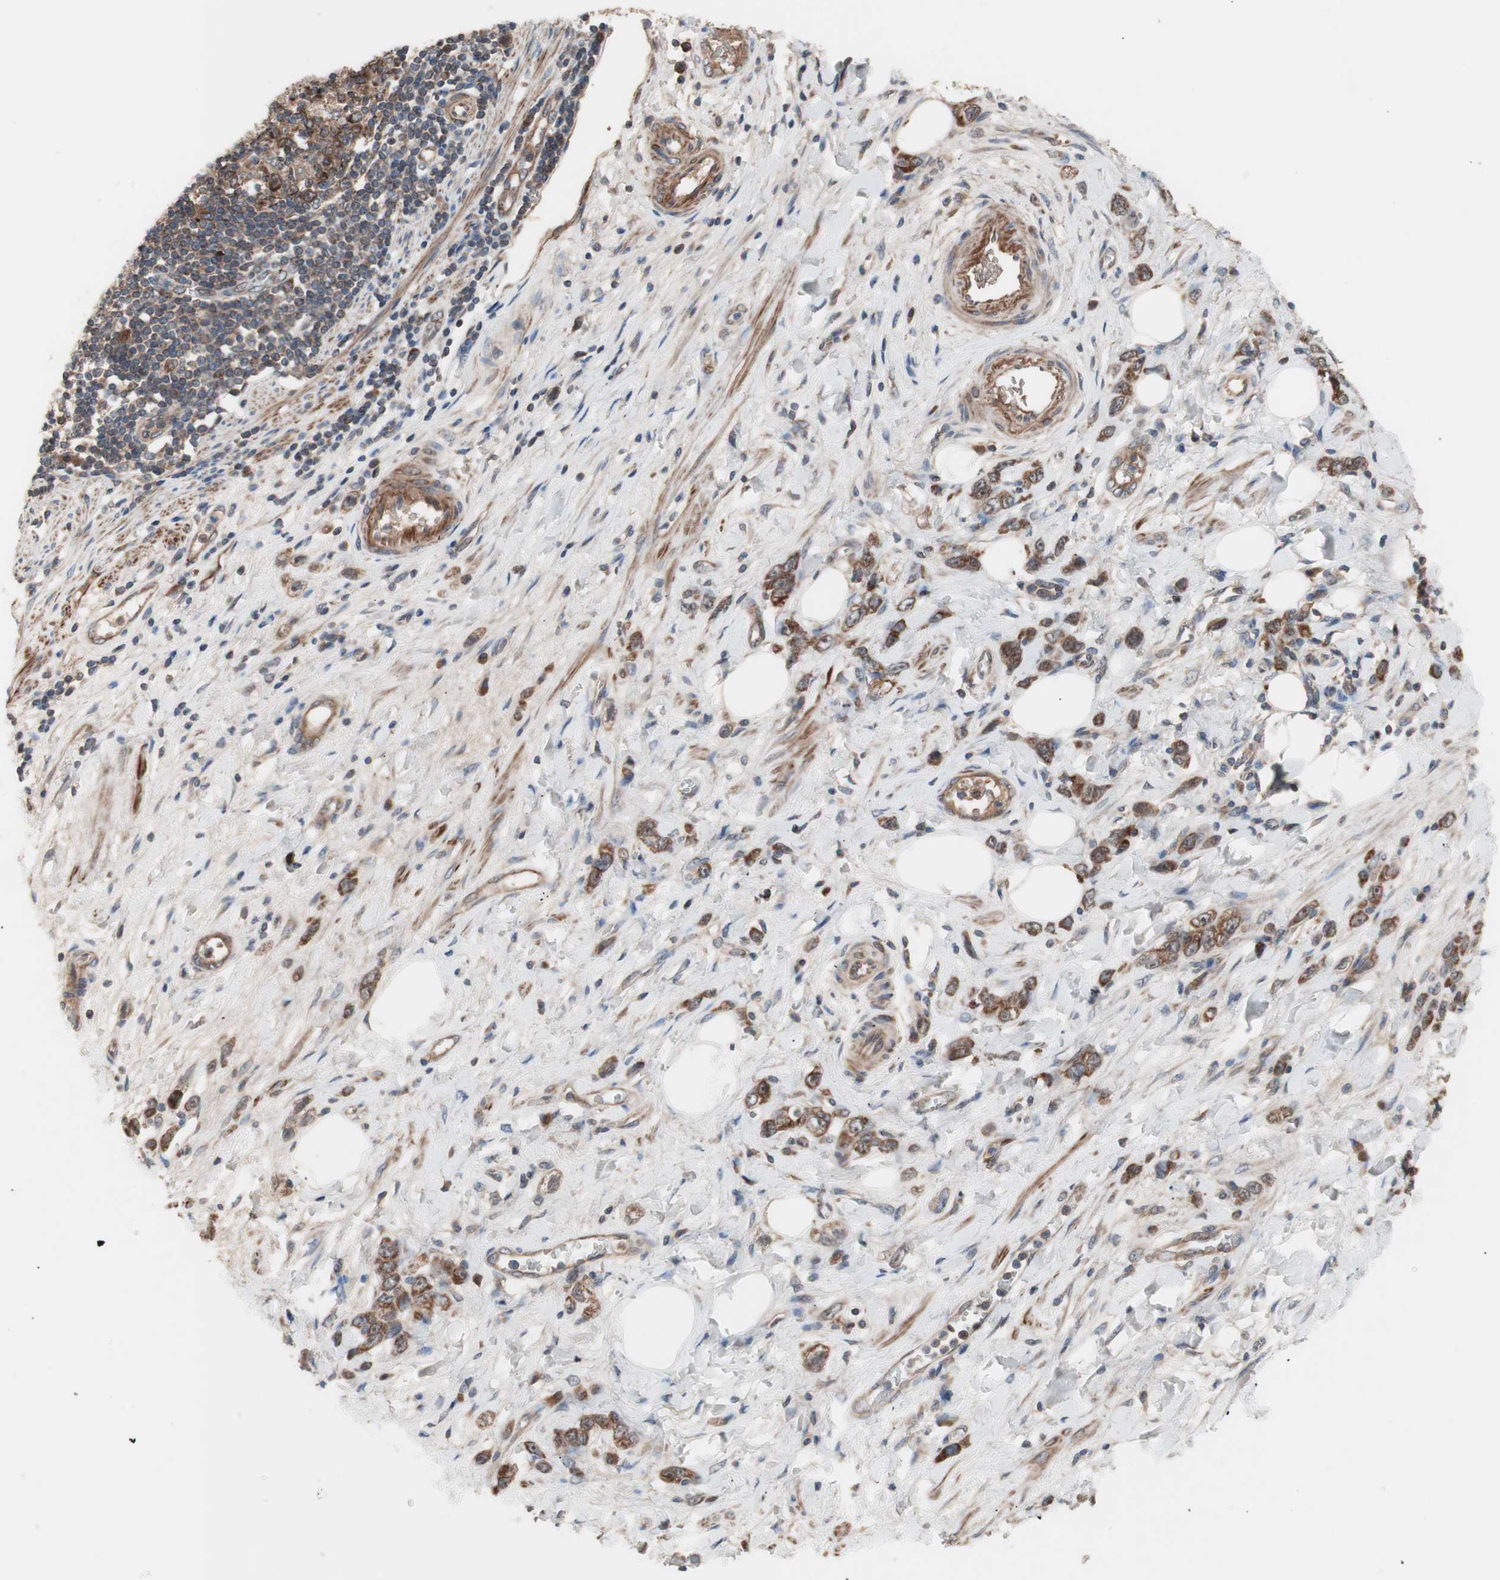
{"staining": {"intensity": "strong", "quantity": ">75%", "location": "cytoplasmic/membranous"}, "tissue": "stomach cancer", "cell_type": "Tumor cells", "image_type": "cancer", "snomed": [{"axis": "morphology", "description": "Adenocarcinoma, NOS"}, {"axis": "topography", "description": "Stomach"}], "caption": "IHC of stomach cancer (adenocarcinoma) demonstrates high levels of strong cytoplasmic/membranous positivity in about >75% of tumor cells.", "gene": "HMBS", "patient": {"sex": "male", "age": 82}}